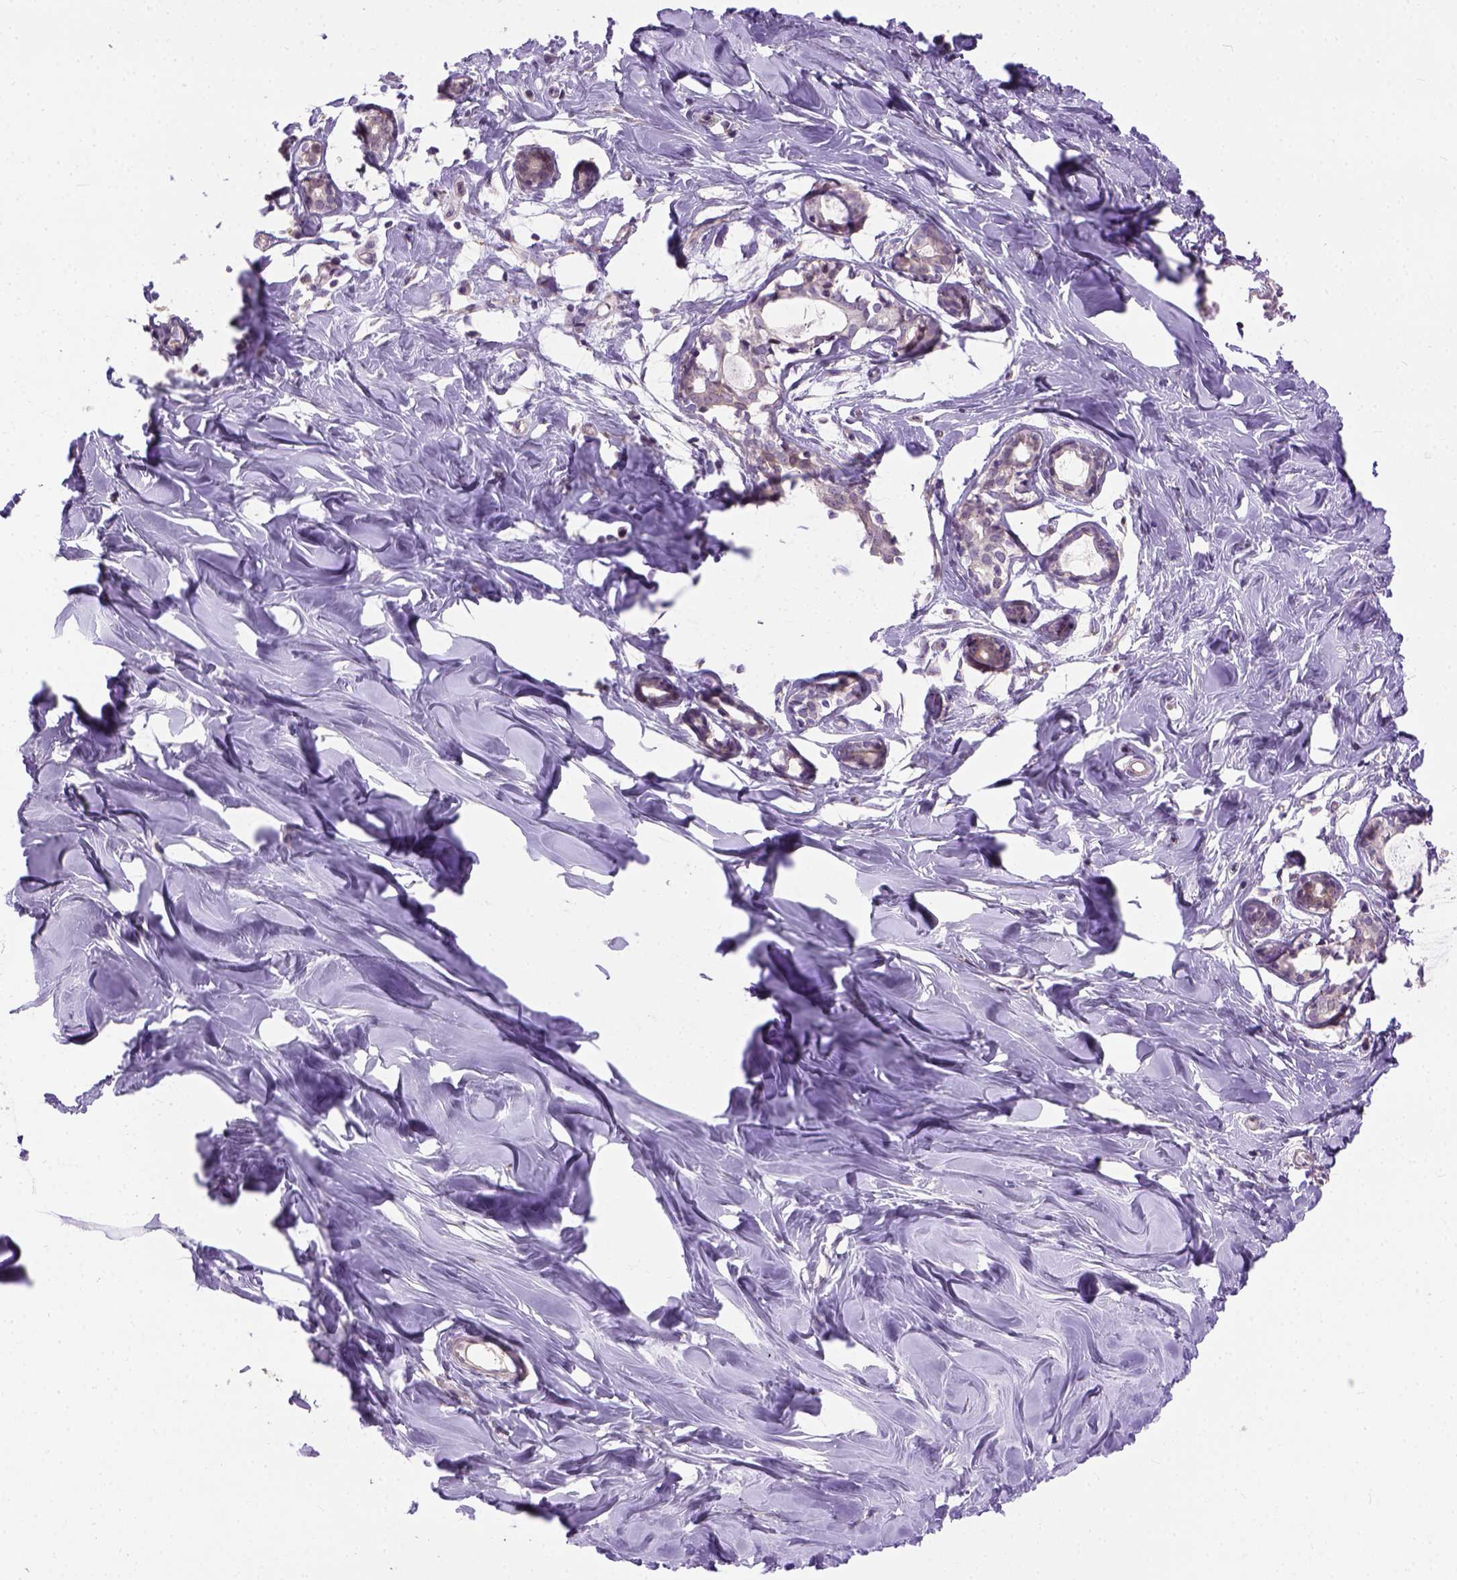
{"staining": {"intensity": "negative", "quantity": "none", "location": "none"}, "tissue": "breast", "cell_type": "Adipocytes", "image_type": "normal", "snomed": [{"axis": "morphology", "description": "Normal tissue, NOS"}, {"axis": "topography", "description": "Breast"}], "caption": "DAB immunohistochemical staining of unremarkable human breast demonstrates no significant positivity in adipocytes.", "gene": "KAZN", "patient": {"sex": "female", "age": 27}}